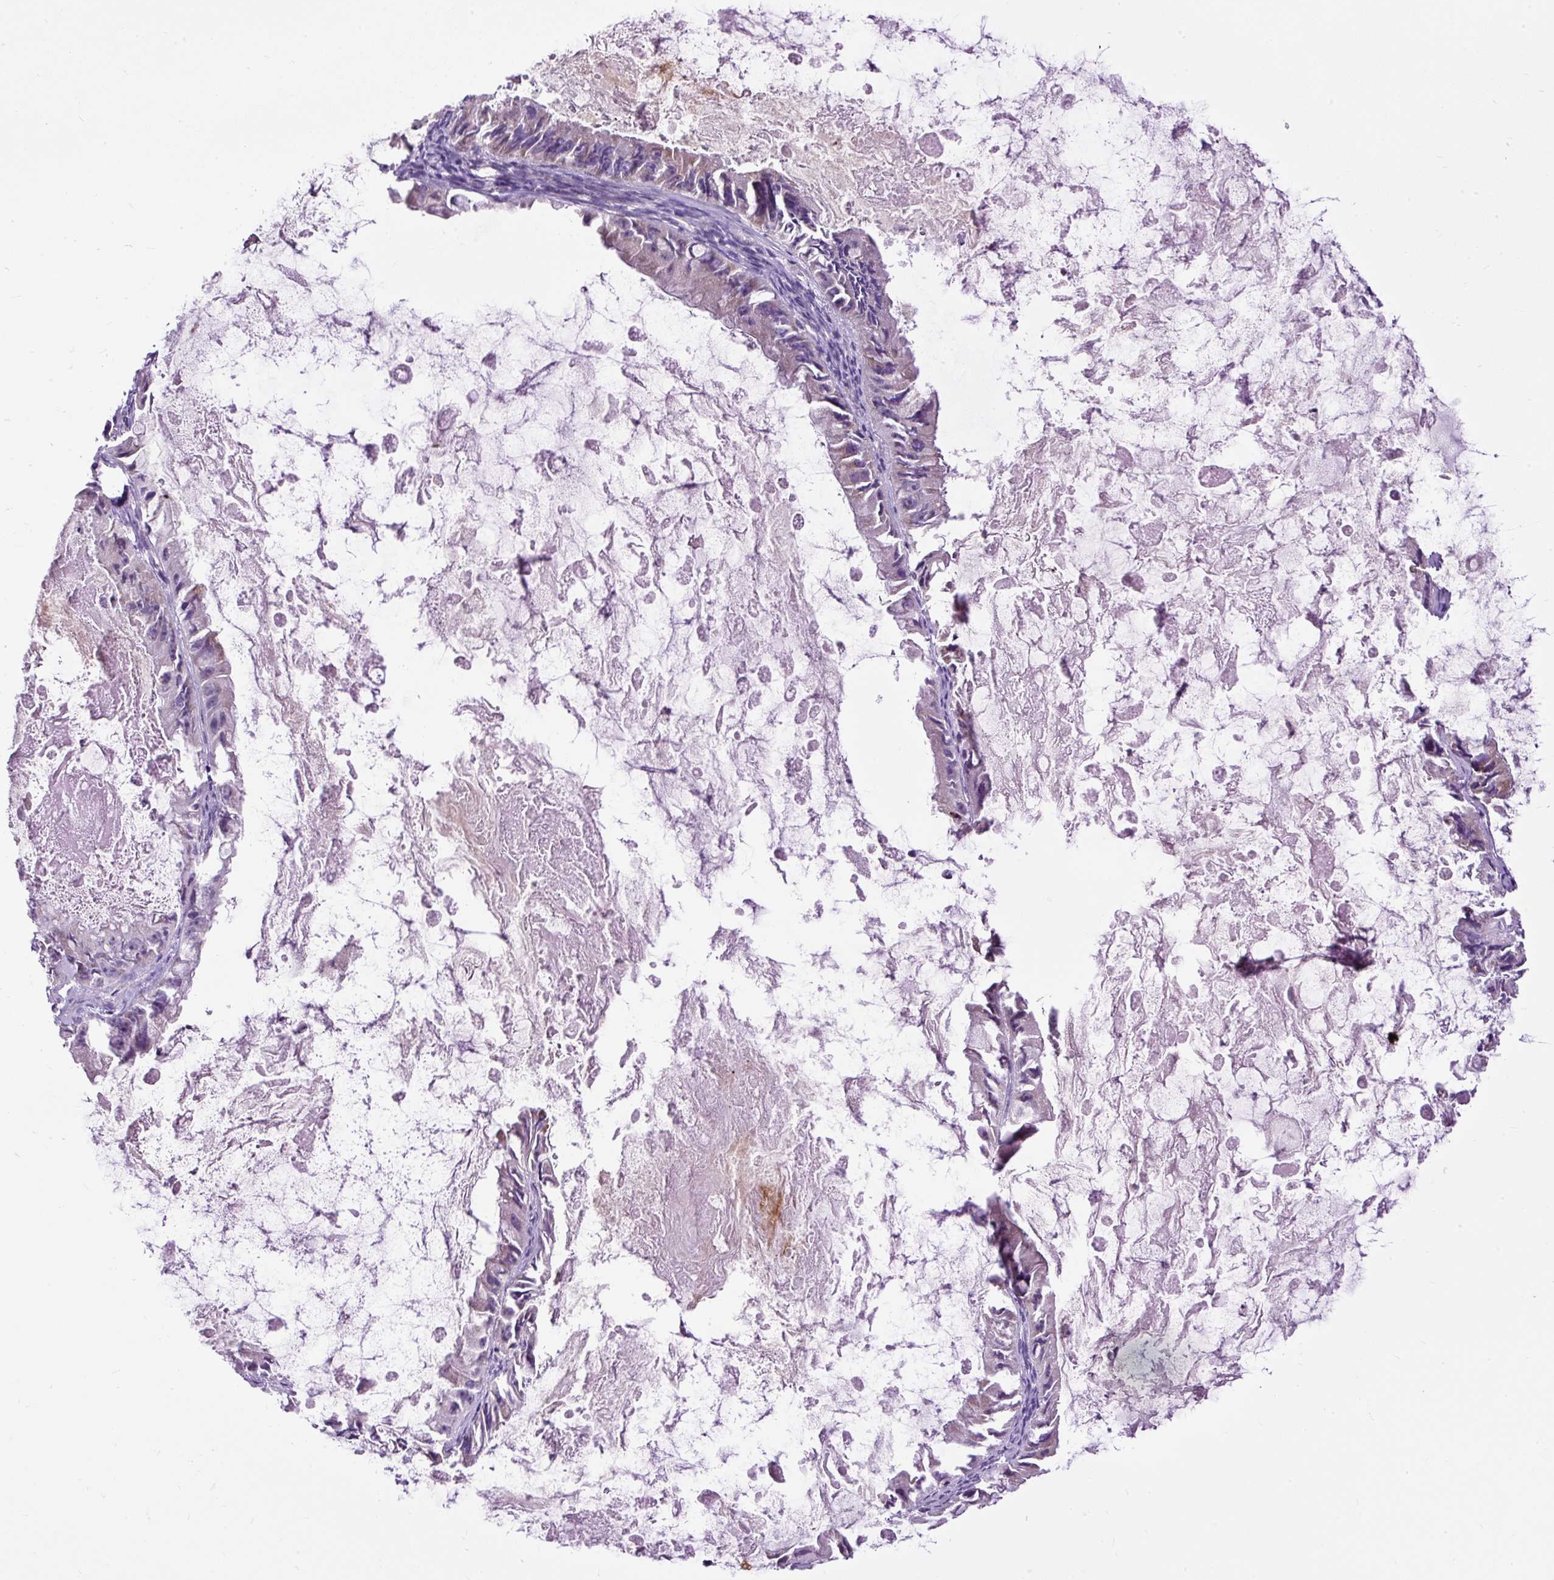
{"staining": {"intensity": "weak", "quantity": "<25%", "location": "cytoplasmic/membranous"}, "tissue": "ovarian cancer", "cell_type": "Tumor cells", "image_type": "cancer", "snomed": [{"axis": "morphology", "description": "Cystadenocarcinoma, mucinous, NOS"}, {"axis": "topography", "description": "Ovary"}], "caption": "Tumor cells are negative for protein expression in human ovarian cancer (mucinous cystadenocarcinoma). The staining was performed using DAB to visualize the protein expression in brown, while the nuclei were stained in blue with hematoxylin (Magnification: 20x).", "gene": "FMC1", "patient": {"sex": "female", "age": 61}}